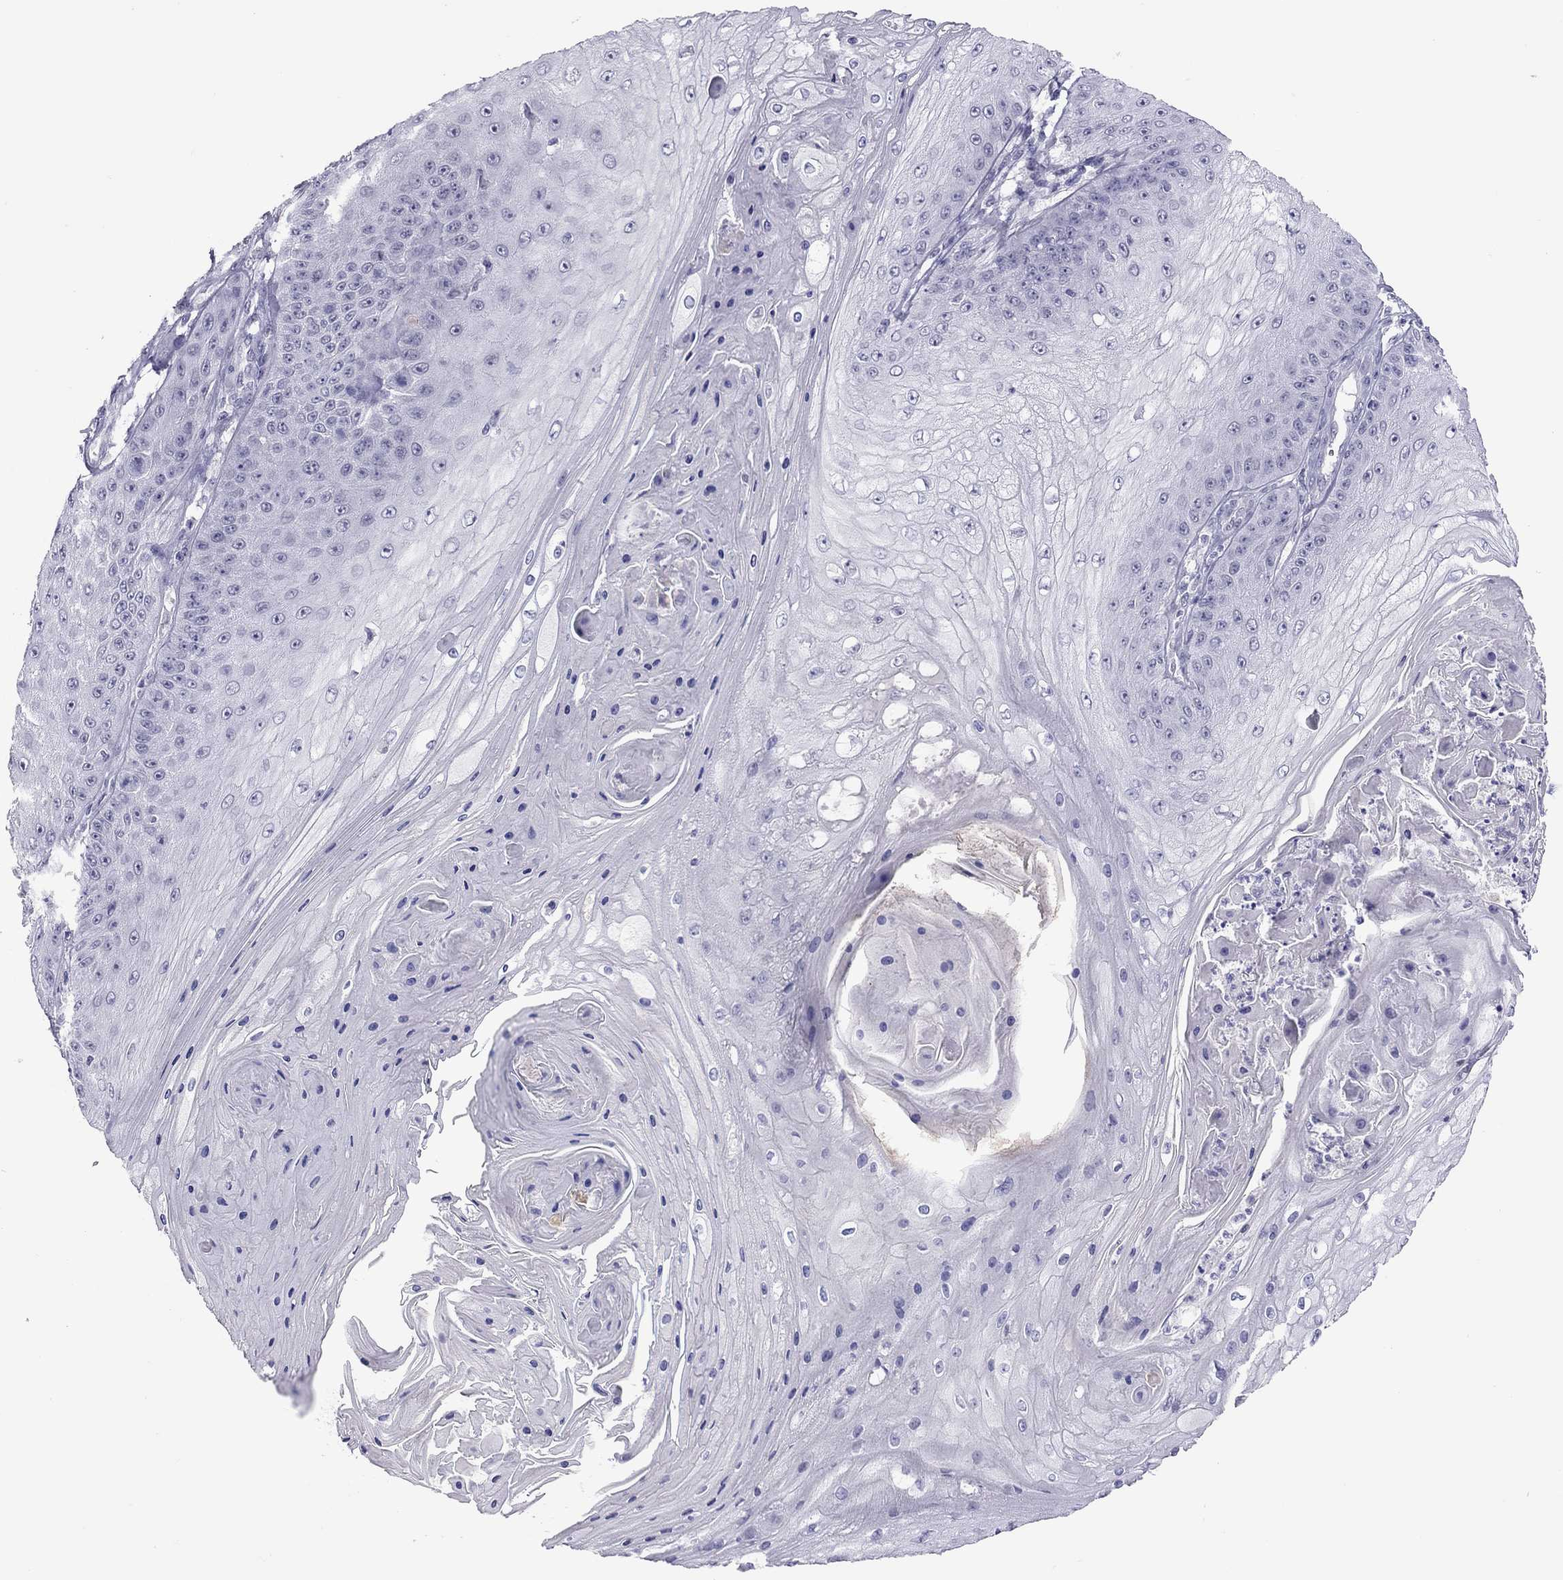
{"staining": {"intensity": "negative", "quantity": "none", "location": "none"}, "tissue": "skin cancer", "cell_type": "Tumor cells", "image_type": "cancer", "snomed": [{"axis": "morphology", "description": "Squamous cell carcinoma, NOS"}, {"axis": "topography", "description": "Skin"}], "caption": "This micrograph is of skin squamous cell carcinoma stained with IHC to label a protein in brown with the nuclei are counter-stained blue. There is no staining in tumor cells.", "gene": "CHRNB3", "patient": {"sex": "male", "age": 70}}